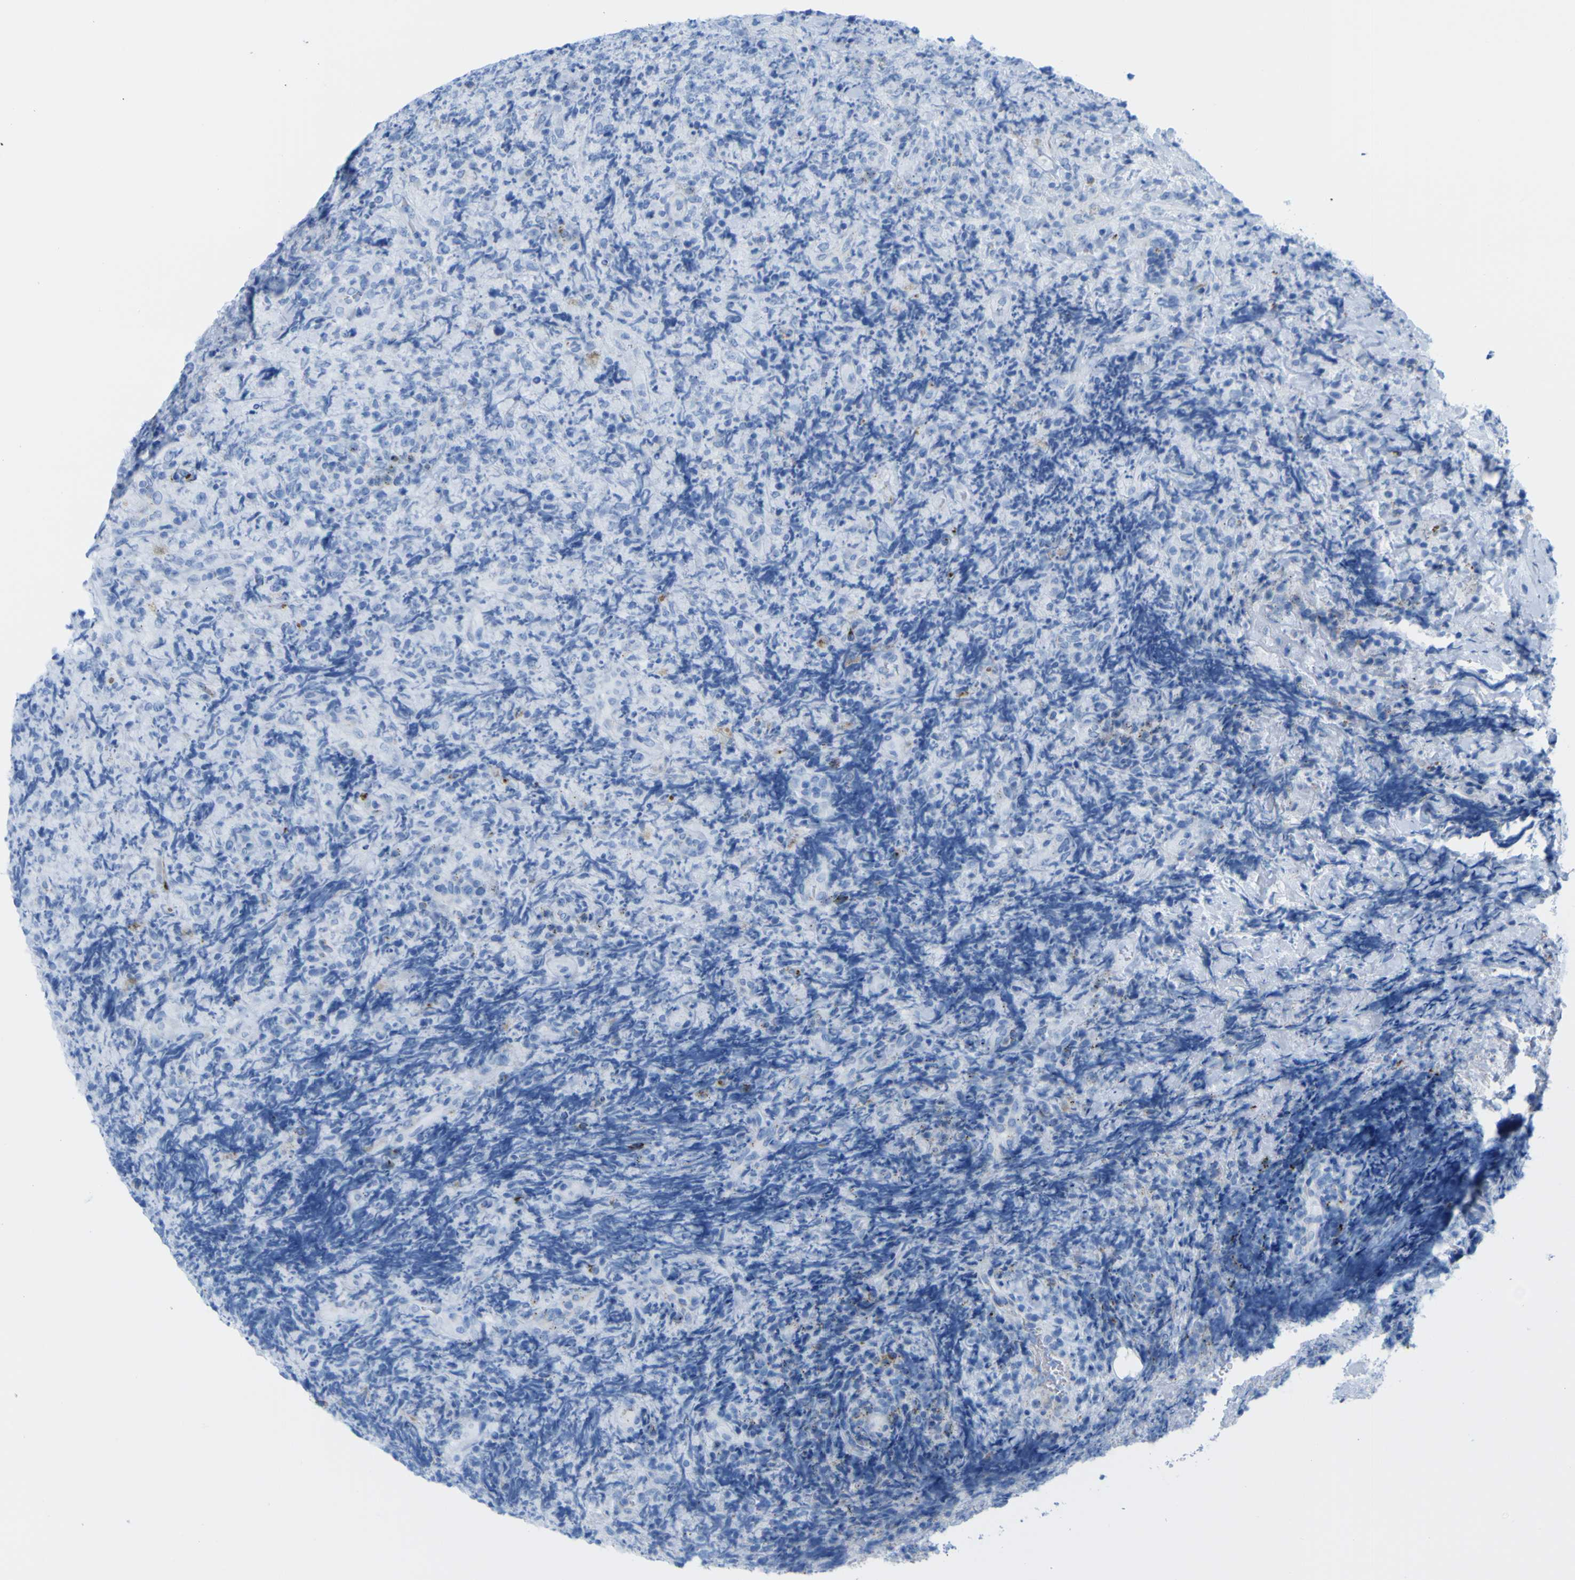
{"staining": {"intensity": "negative", "quantity": "none", "location": "none"}, "tissue": "lymphoma", "cell_type": "Tumor cells", "image_type": "cancer", "snomed": [{"axis": "morphology", "description": "Malignant lymphoma, non-Hodgkin's type, High grade"}, {"axis": "topography", "description": "Tonsil"}], "caption": "IHC of human lymphoma reveals no expression in tumor cells.", "gene": "PLD3", "patient": {"sex": "female", "age": 36}}